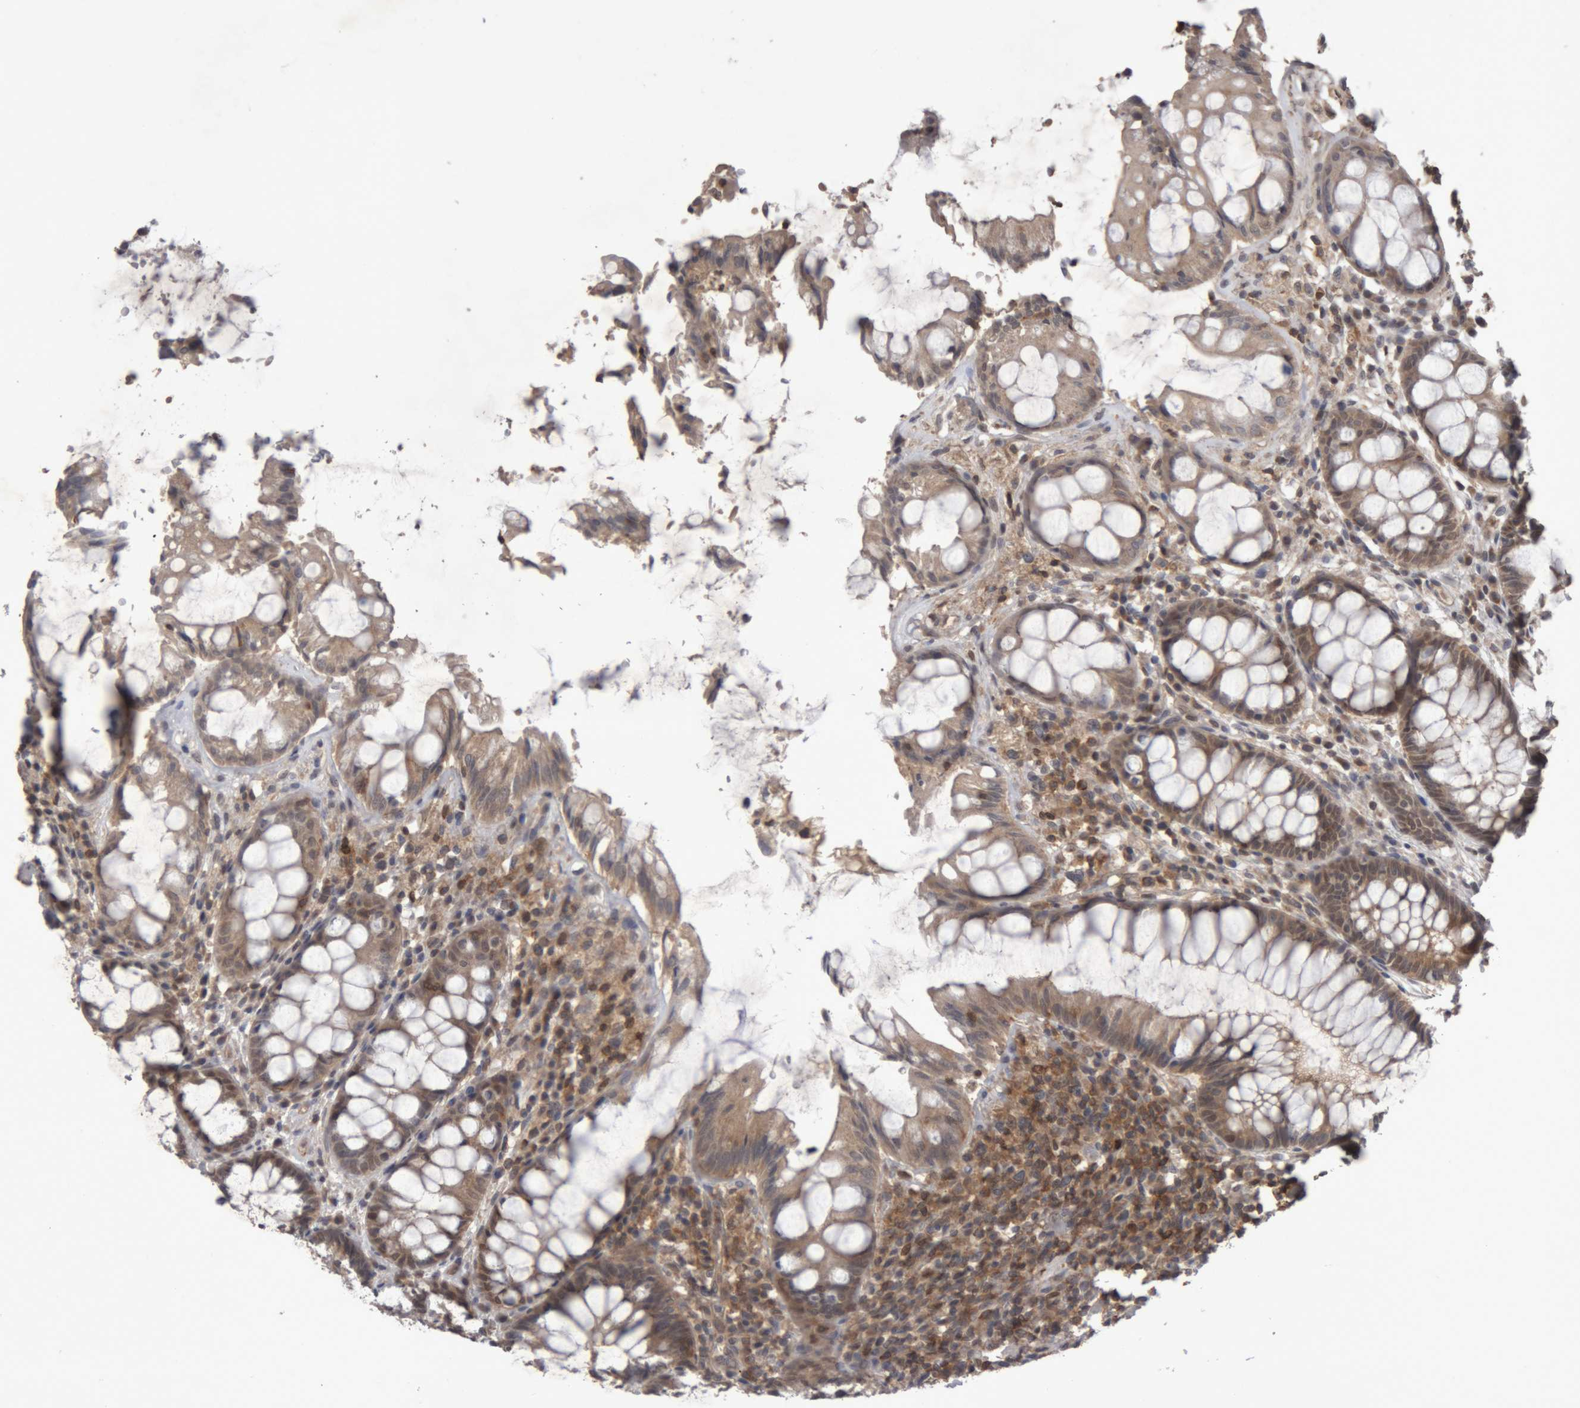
{"staining": {"intensity": "moderate", "quantity": ">75%", "location": "cytoplasmic/membranous"}, "tissue": "rectum", "cell_type": "Glandular cells", "image_type": "normal", "snomed": [{"axis": "morphology", "description": "Normal tissue, NOS"}, {"axis": "topography", "description": "Rectum"}], "caption": "Protein staining shows moderate cytoplasmic/membranous expression in approximately >75% of glandular cells in normal rectum.", "gene": "NFATC2", "patient": {"sex": "male", "age": 64}}